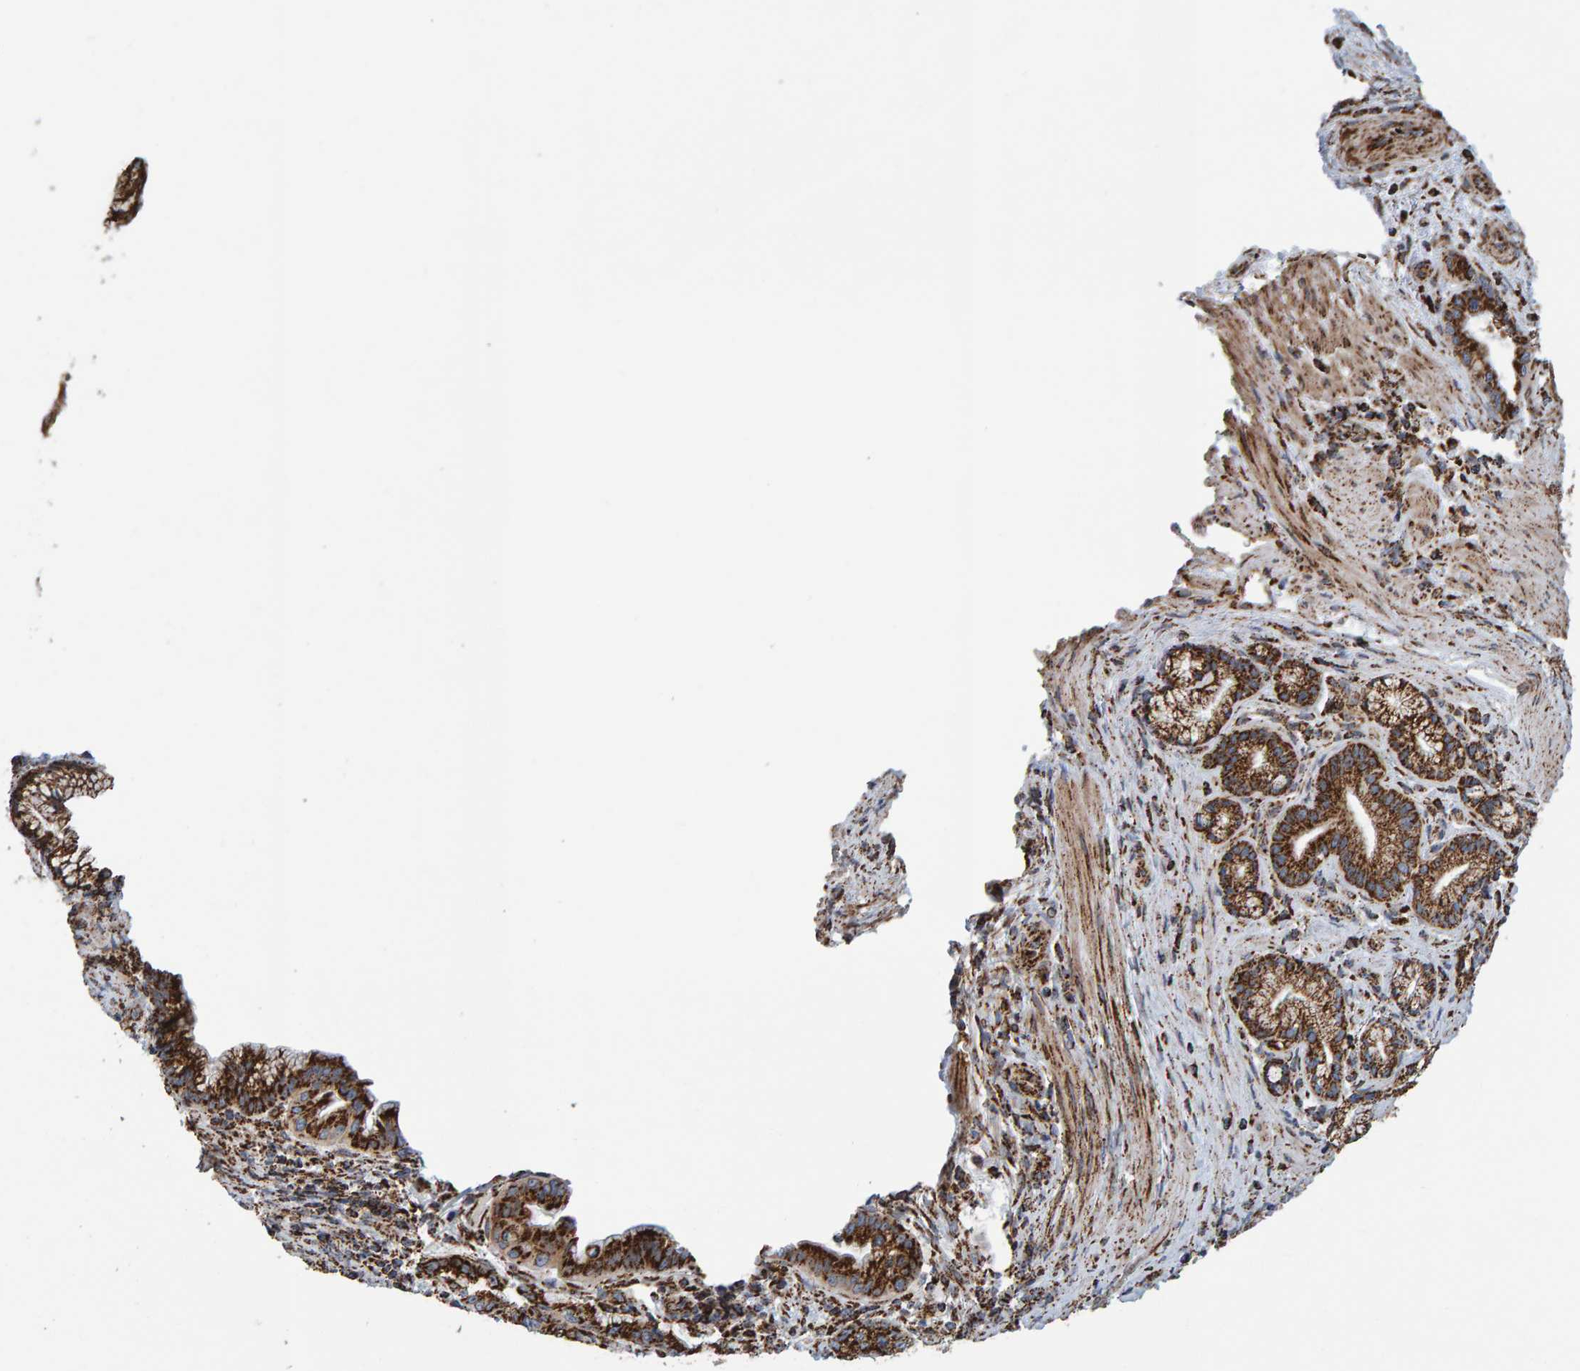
{"staining": {"intensity": "strong", "quantity": ">75%", "location": "cytoplasmic/membranous"}, "tissue": "pancreatic cancer", "cell_type": "Tumor cells", "image_type": "cancer", "snomed": [{"axis": "morphology", "description": "Adenocarcinoma, NOS"}, {"axis": "topography", "description": "Pancreas"}], "caption": "Protein staining by immunohistochemistry (IHC) exhibits strong cytoplasmic/membranous expression in approximately >75% of tumor cells in pancreatic cancer. (brown staining indicates protein expression, while blue staining denotes nuclei).", "gene": "MRPL45", "patient": {"sex": "female", "age": 64}}